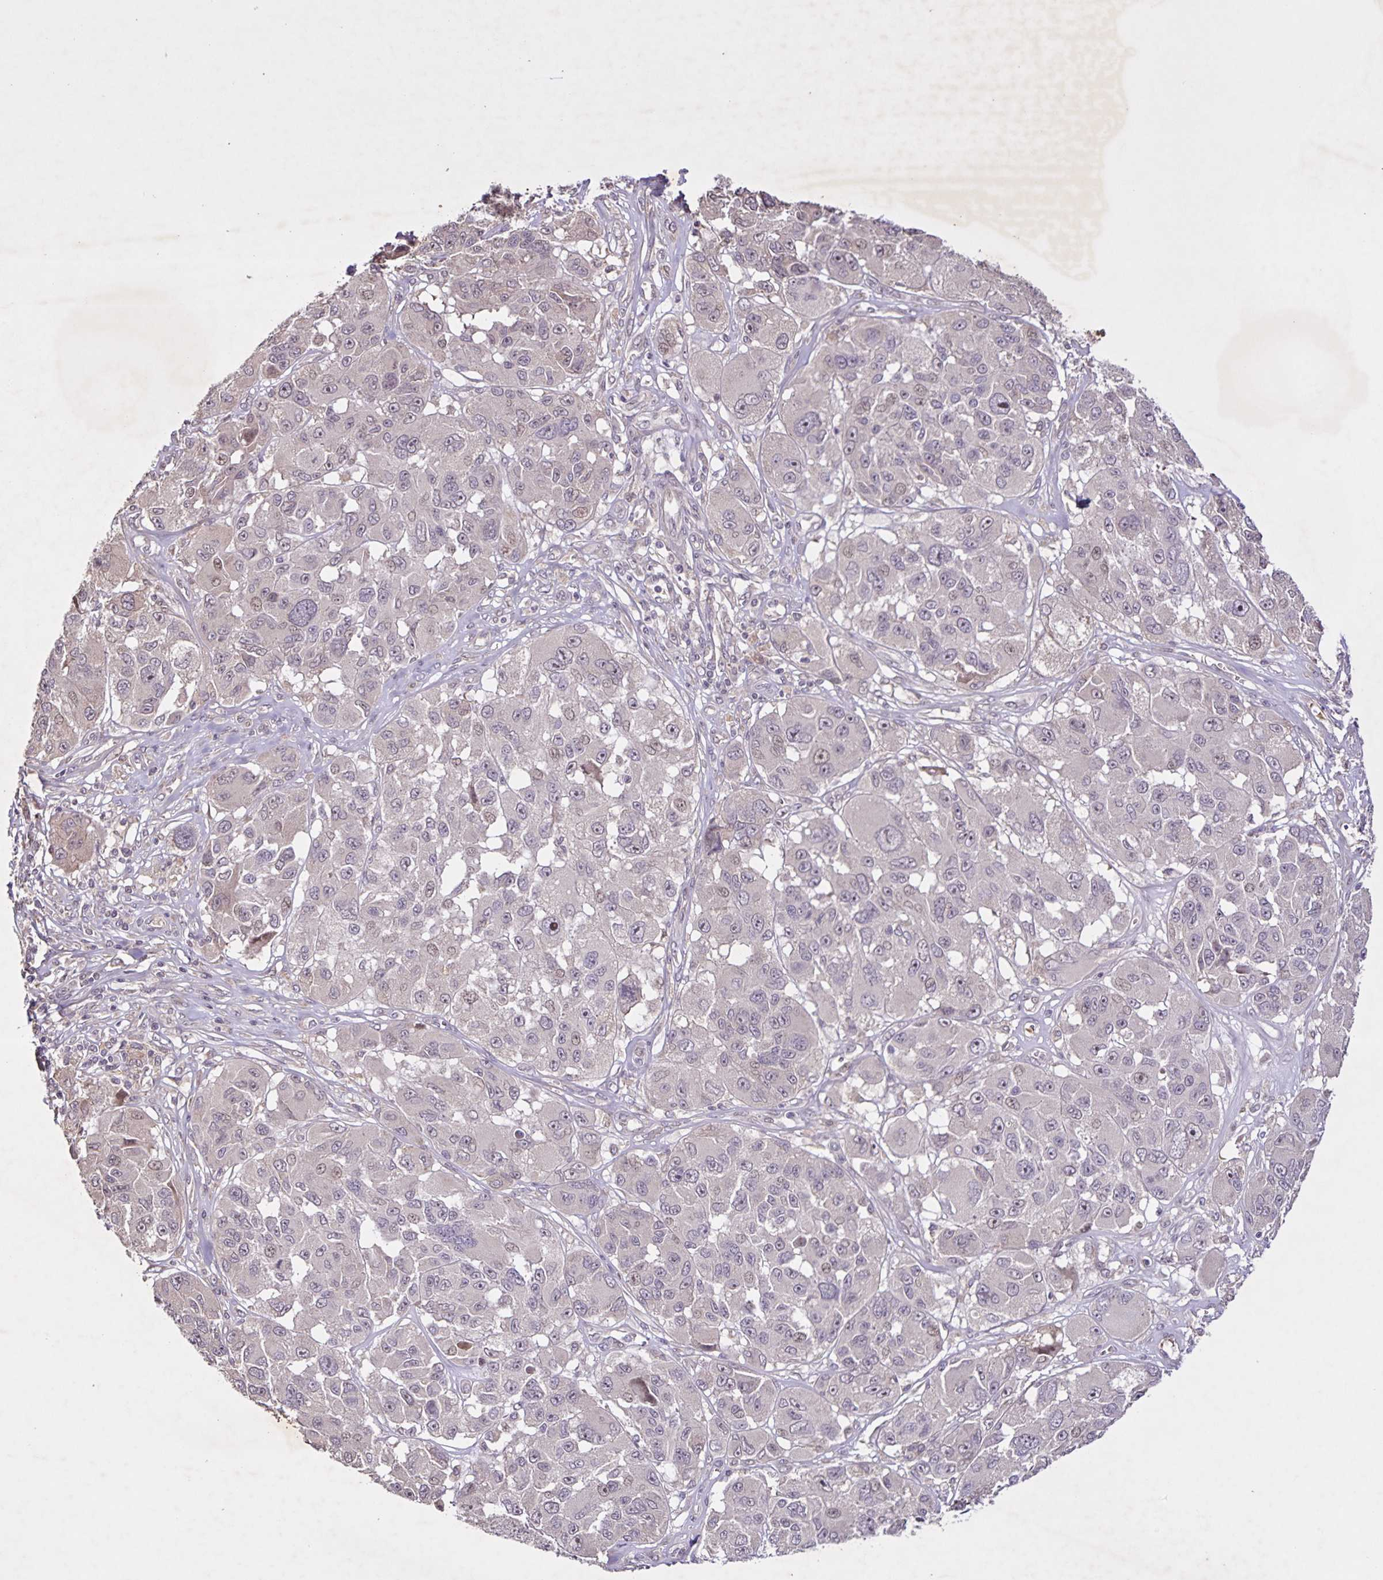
{"staining": {"intensity": "weak", "quantity": "<25%", "location": "nuclear"}, "tissue": "melanoma", "cell_type": "Tumor cells", "image_type": "cancer", "snomed": [{"axis": "morphology", "description": "Malignant melanoma, NOS"}, {"axis": "topography", "description": "Skin"}], "caption": "The histopathology image displays no significant expression in tumor cells of malignant melanoma.", "gene": "GDF2", "patient": {"sex": "female", "age": 66}}